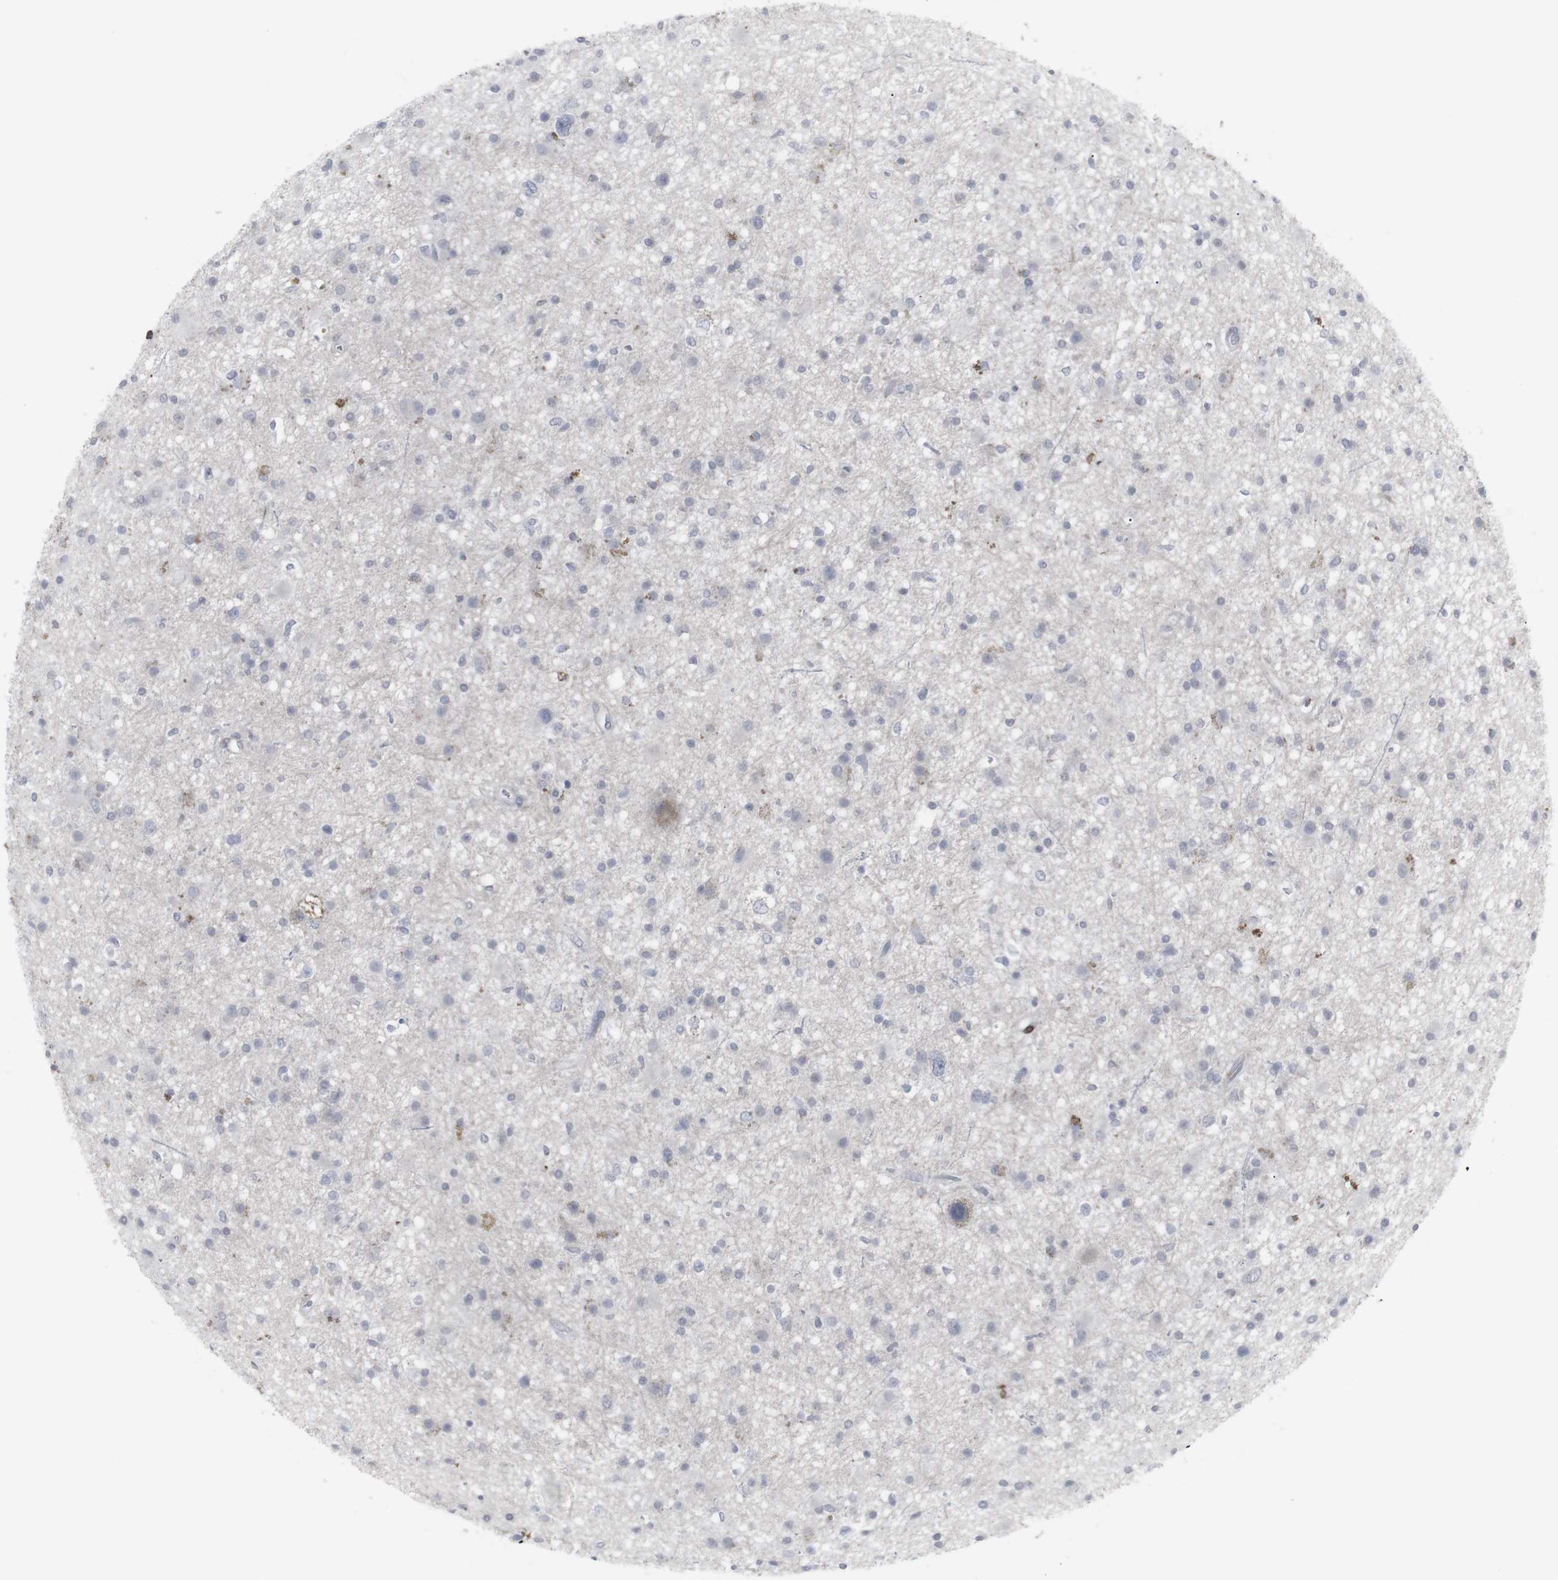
{"staining": {"intensity": "weak", "quantity": "<25%", "location": "cytoplasmic/membranous"}, "tissue": "glioma", "cell_type": "Tumor cells", "image_type": "cancer", "snomed": [{"axis": "morphology", "description": "Glioma, malignant, High grade"}, {"axis": "topography", "description": "Brain"}], "caption": "A high-resolution histopathology image shows IHC staining of glioma, which shows no significant positivity in tumor cells.", "gene": "APOBEC2", "patient": {"sex": "male", "age": 33}}